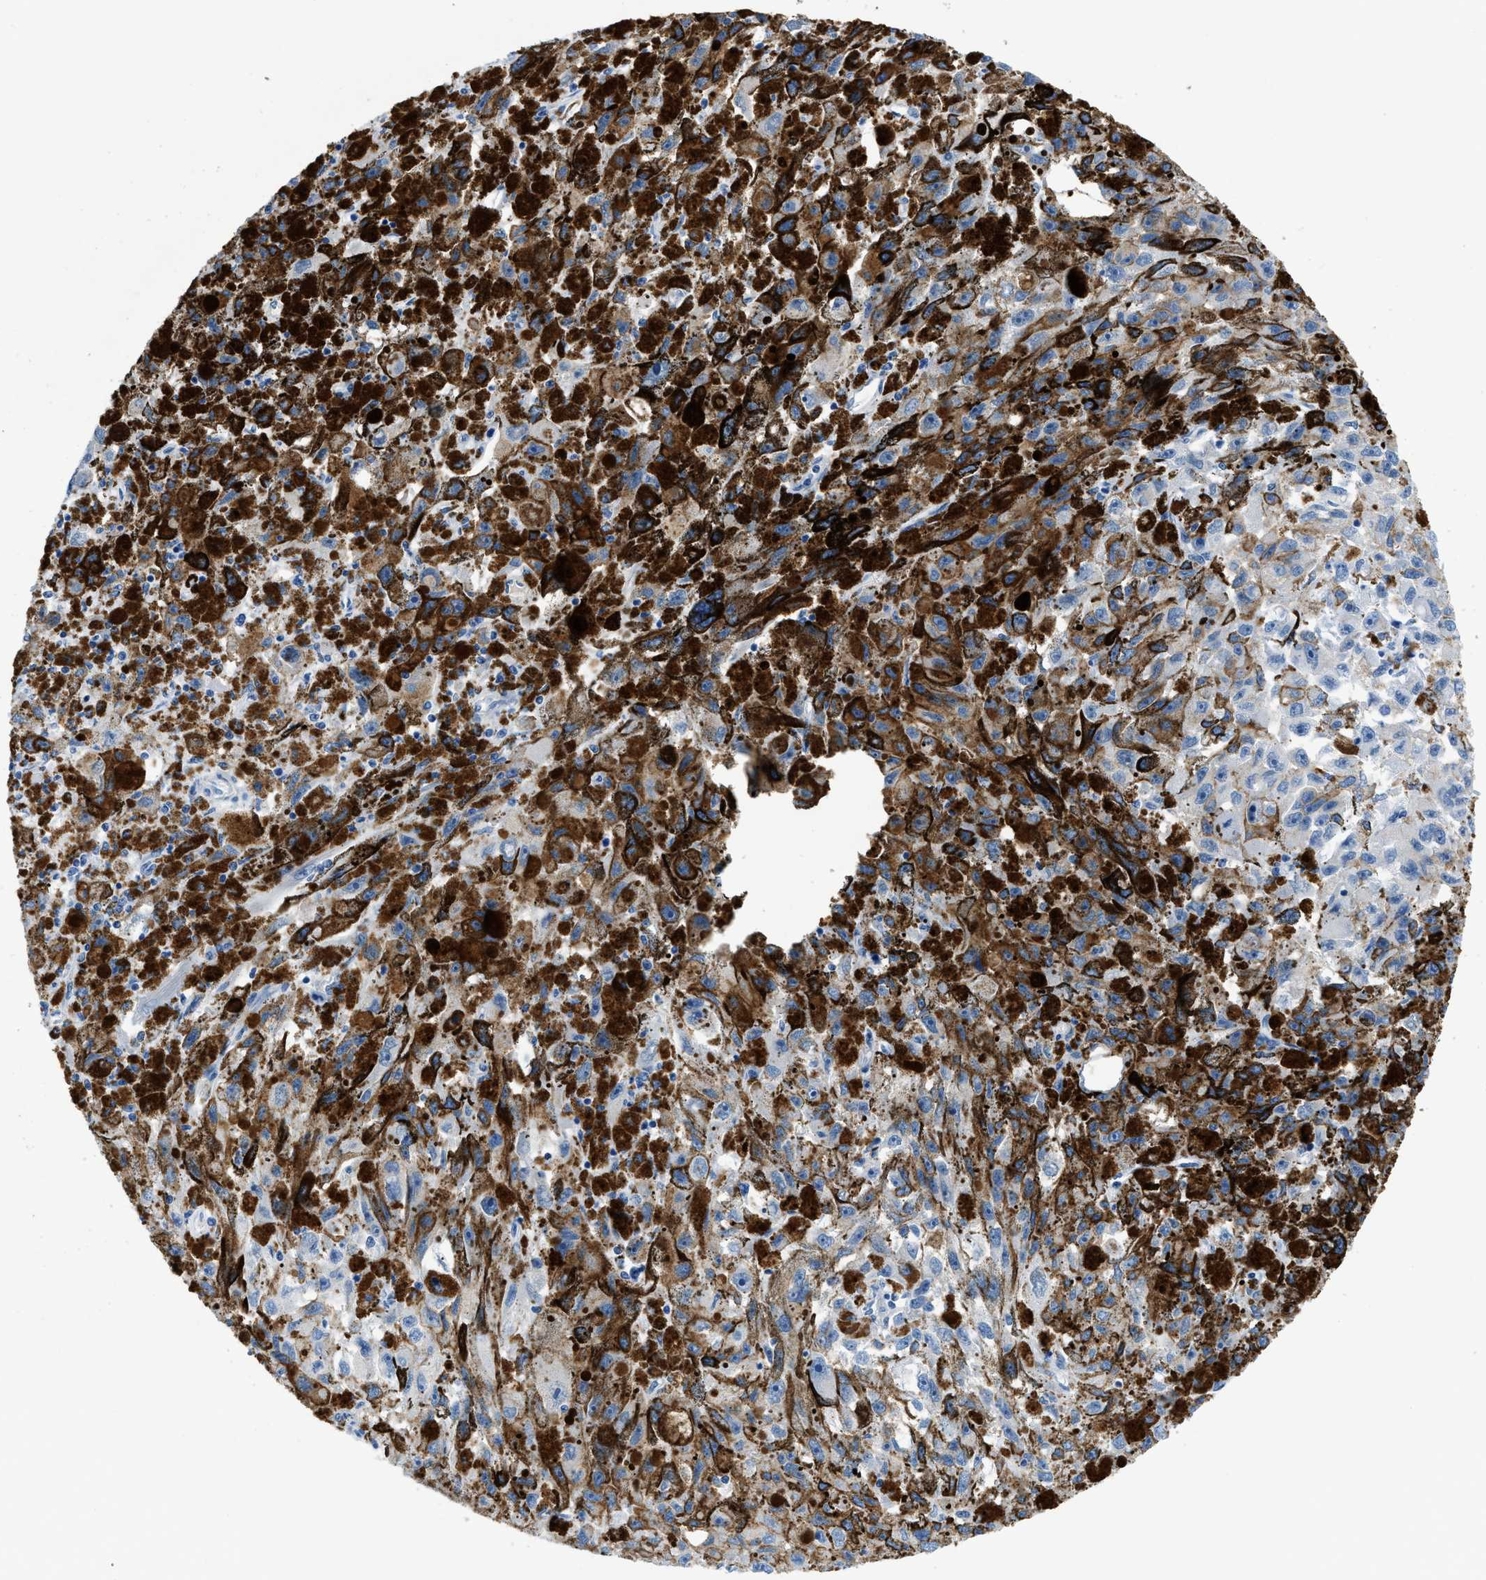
{"staining": {"intensity": "negative", "quantity": "none", "location": "none"}, "tissue": "melanoma", "cell_type": "Tumor cells", "image_type": "cancer", "snomed": [{"axis": "morphology", "description": "Malignant melanoma, NOS"}, {"axis": "topography", "description": "Skin"}], "caption": "IHC histopathology image of melanoma stained for a protein (brown), which reveals no staining in tumor cells.", "gene": "FDCSP", "patient": {"sex": "female", "age": 104}}